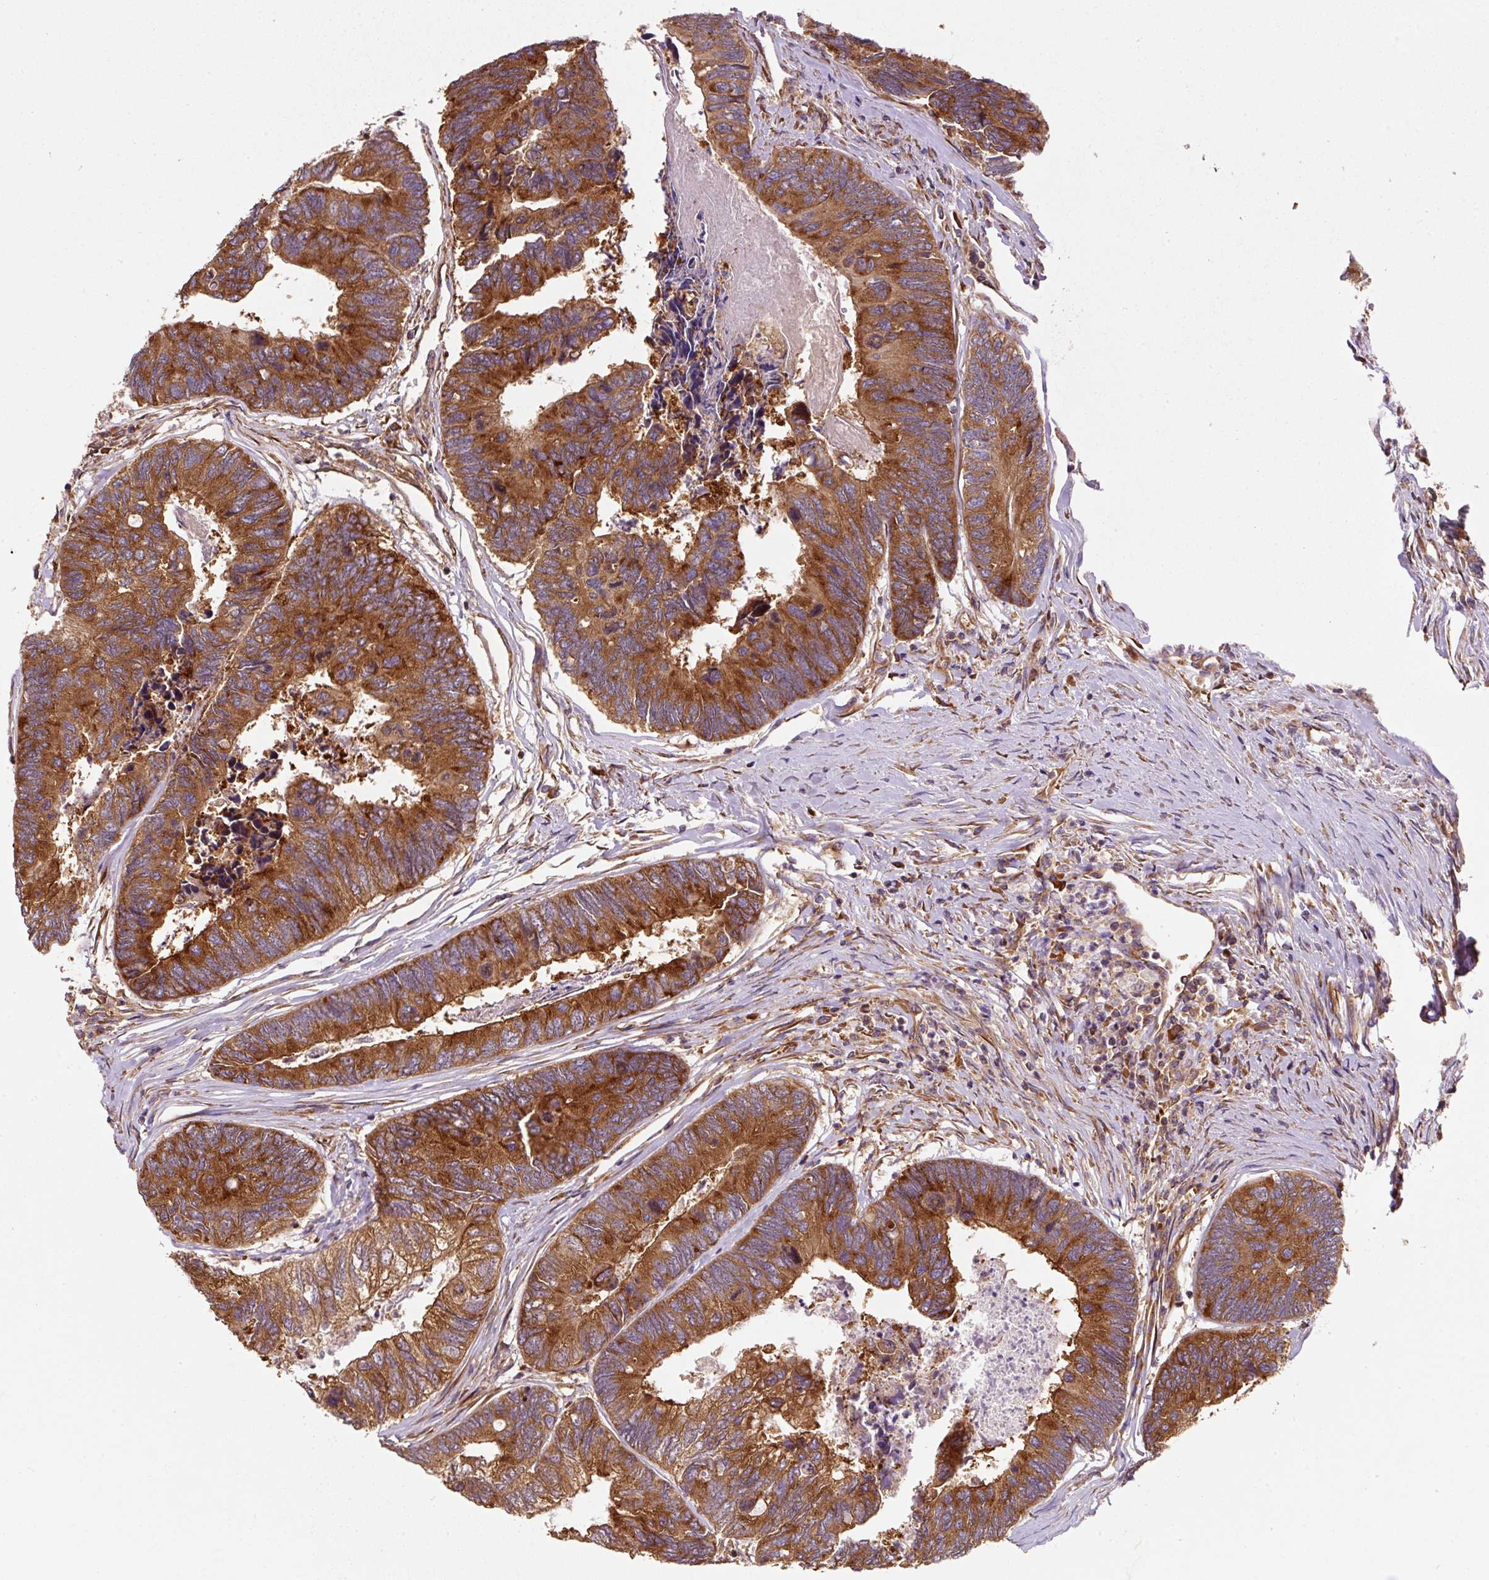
{"staining": {"intensity": "strong", "quantity": ">75%", "location": "cytoplasmic/membranous"}, "tissue": "colorectal cancer", "cell_type": "Tumor cells", "image_type": "cancer", "snomed": [{"axis": "morphology", "description": "Adenocarcinoma, NOS"}, {"axis": "topography", "description": "Colon"}], "caption": "Brown immunohistochemical staining in human colorectal adenocarcinoma demonstrates strong cytoplasmic/membranous staining in about >75% of tumor cells.", "gene": "EIF2S2", "patient": {"sex": "female", "age": 67}}